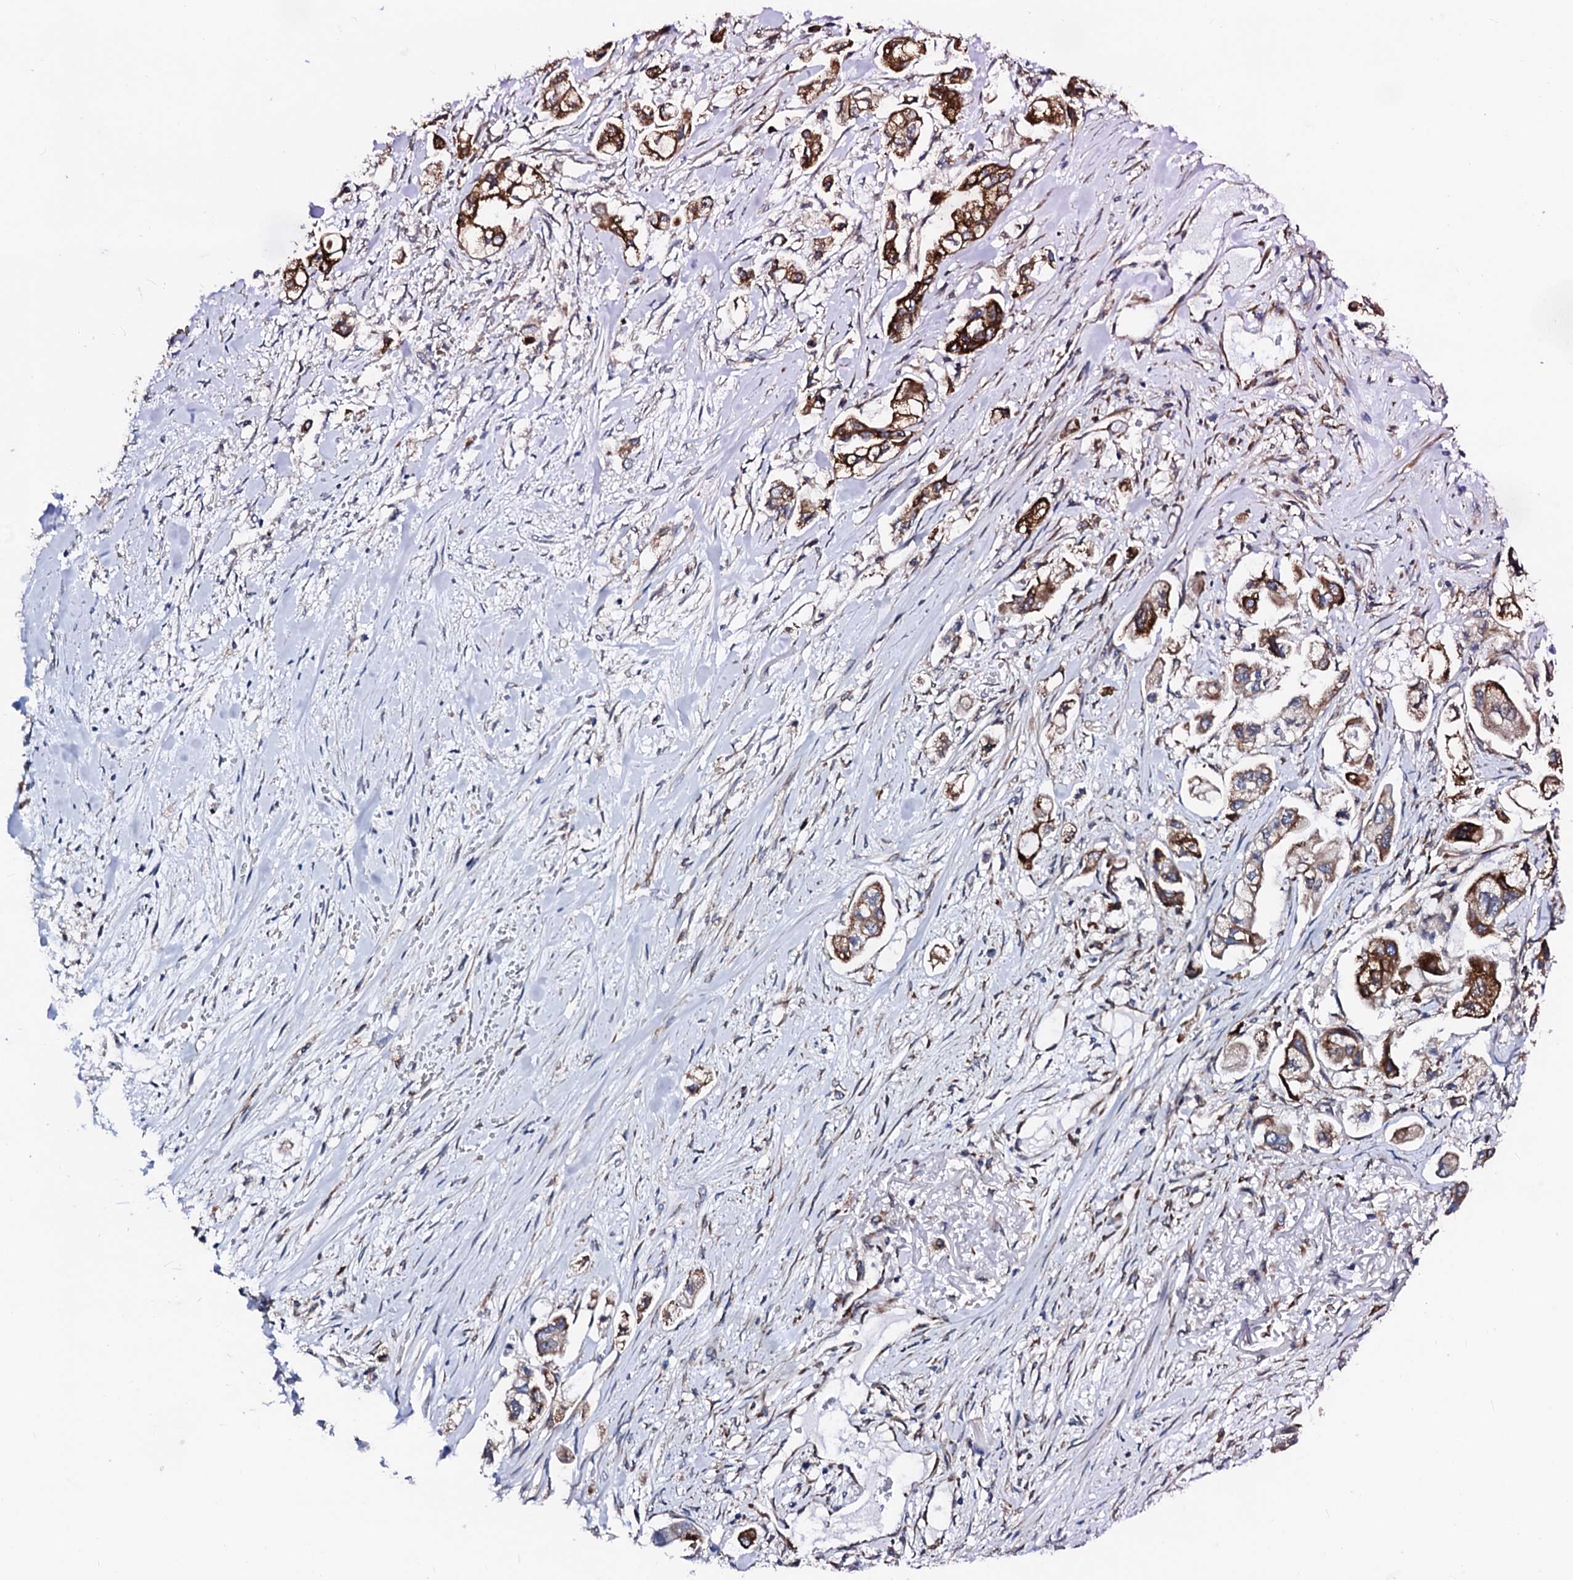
{"staining": {"intensity": "strong", "quantity": ">75%", "location": "cytoplasmic/membranous"}, "tissue": "stomach cancer", "cell_type": "Tumor cells", "image_type": "cancer", "snomed": [{"axis": "morphology", "description": "Adenocarcinoma, NOS"}, {"axis": "topography", "description": "Stomach"}], "caption": "This micrograph displays immunohistochemistry (IHC) staining of human stomach cancer (adenocarcinoma), with high strong cytoplasmic/membranous expression in about >75% of tumor cells.", "gene": "TMCO3", "patient": {"sex": "male", "age": 62}}